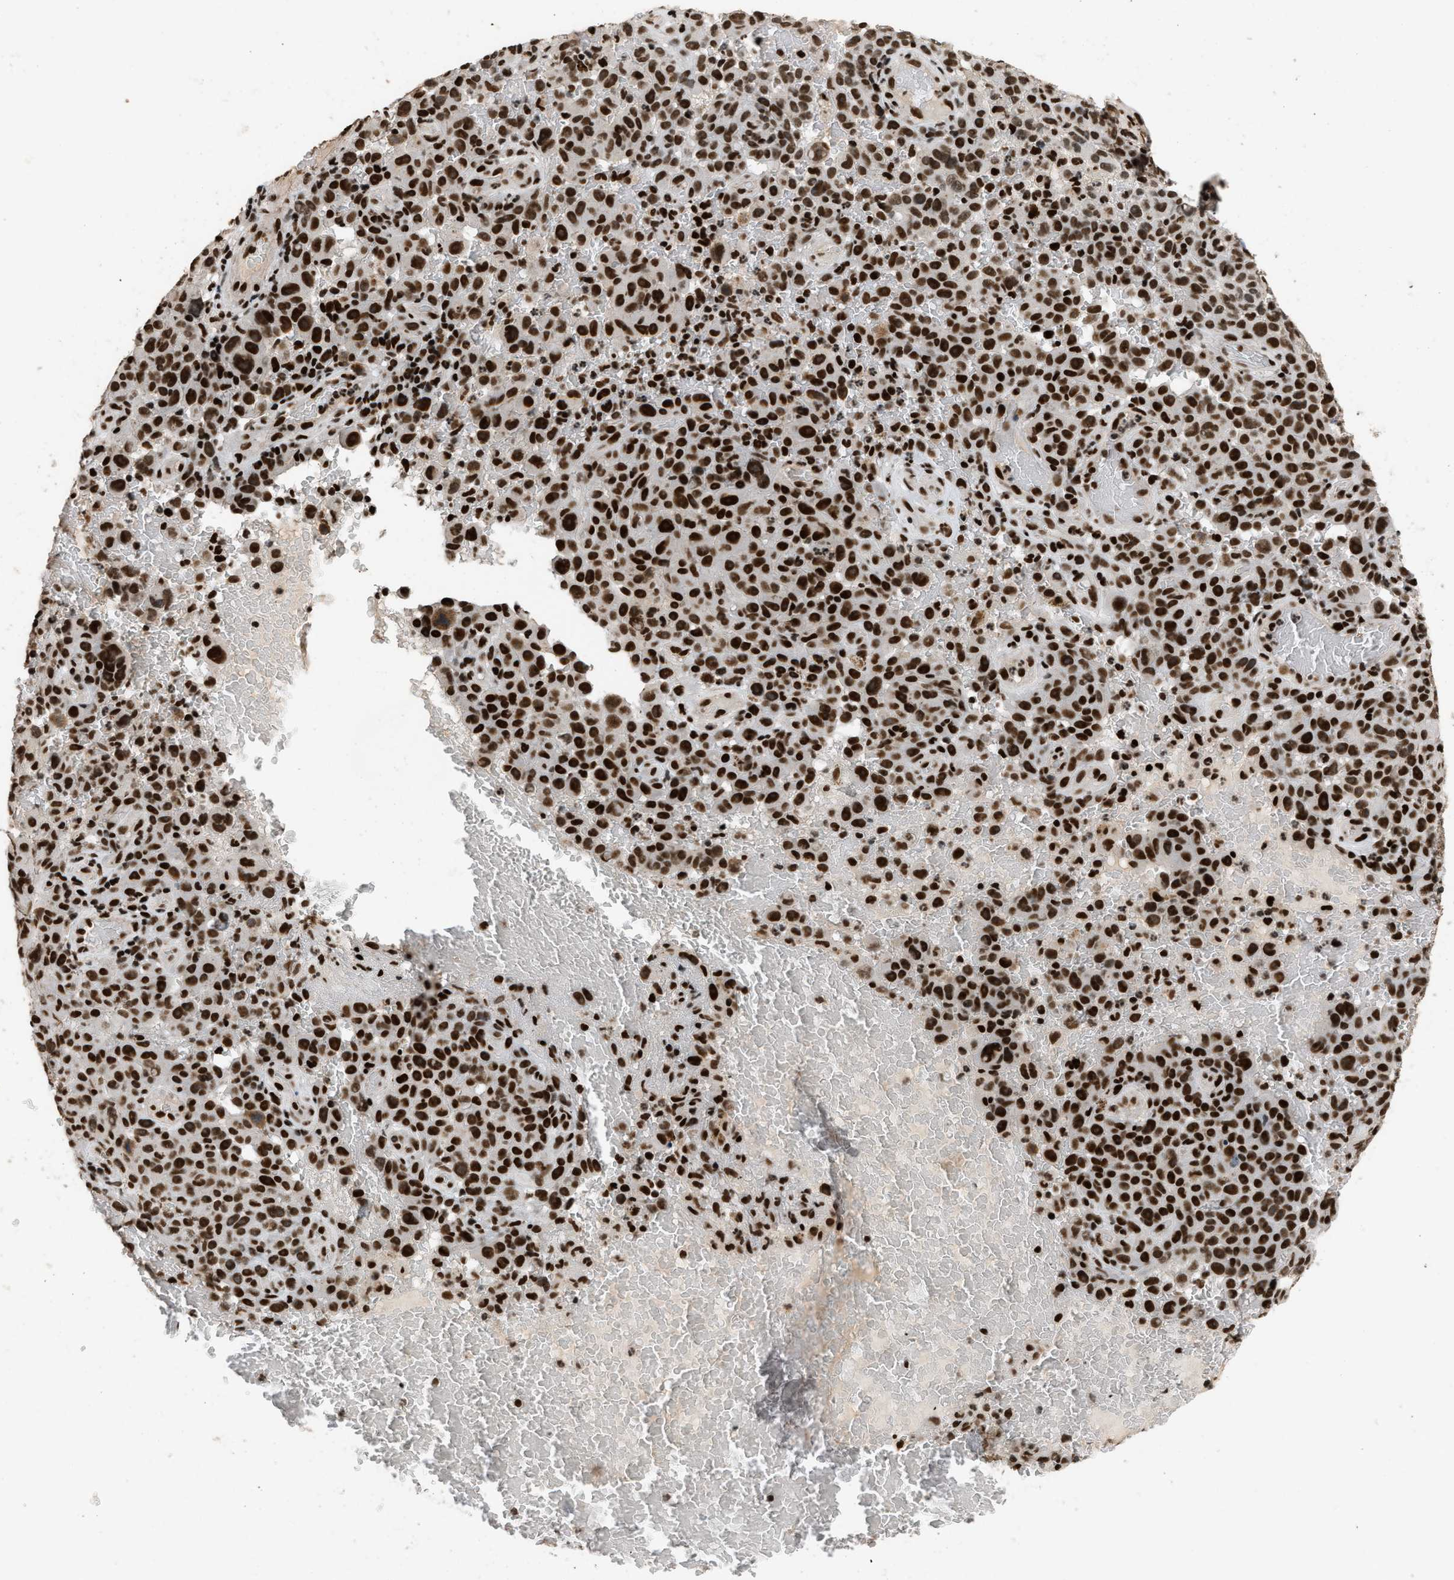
{"staining": {"intensity": "strong", "quantity": ">75%", "location": "nuclear"}, "tissue": "melanoma", "cell_type": "Tumor cells", "image_type": "cancer", "snomed": [{"axis": "morphology", "description": "Malignant melanoma, NOS"}, {"axis": "topography", "description": "Skin"}], "caption": "Tumor cells exhibit strong nuclear expression in approximately >75% of cells in malignant melanoma.", "gene": "SMARCB1", "patient": {"sex": "female", "age": 82}}